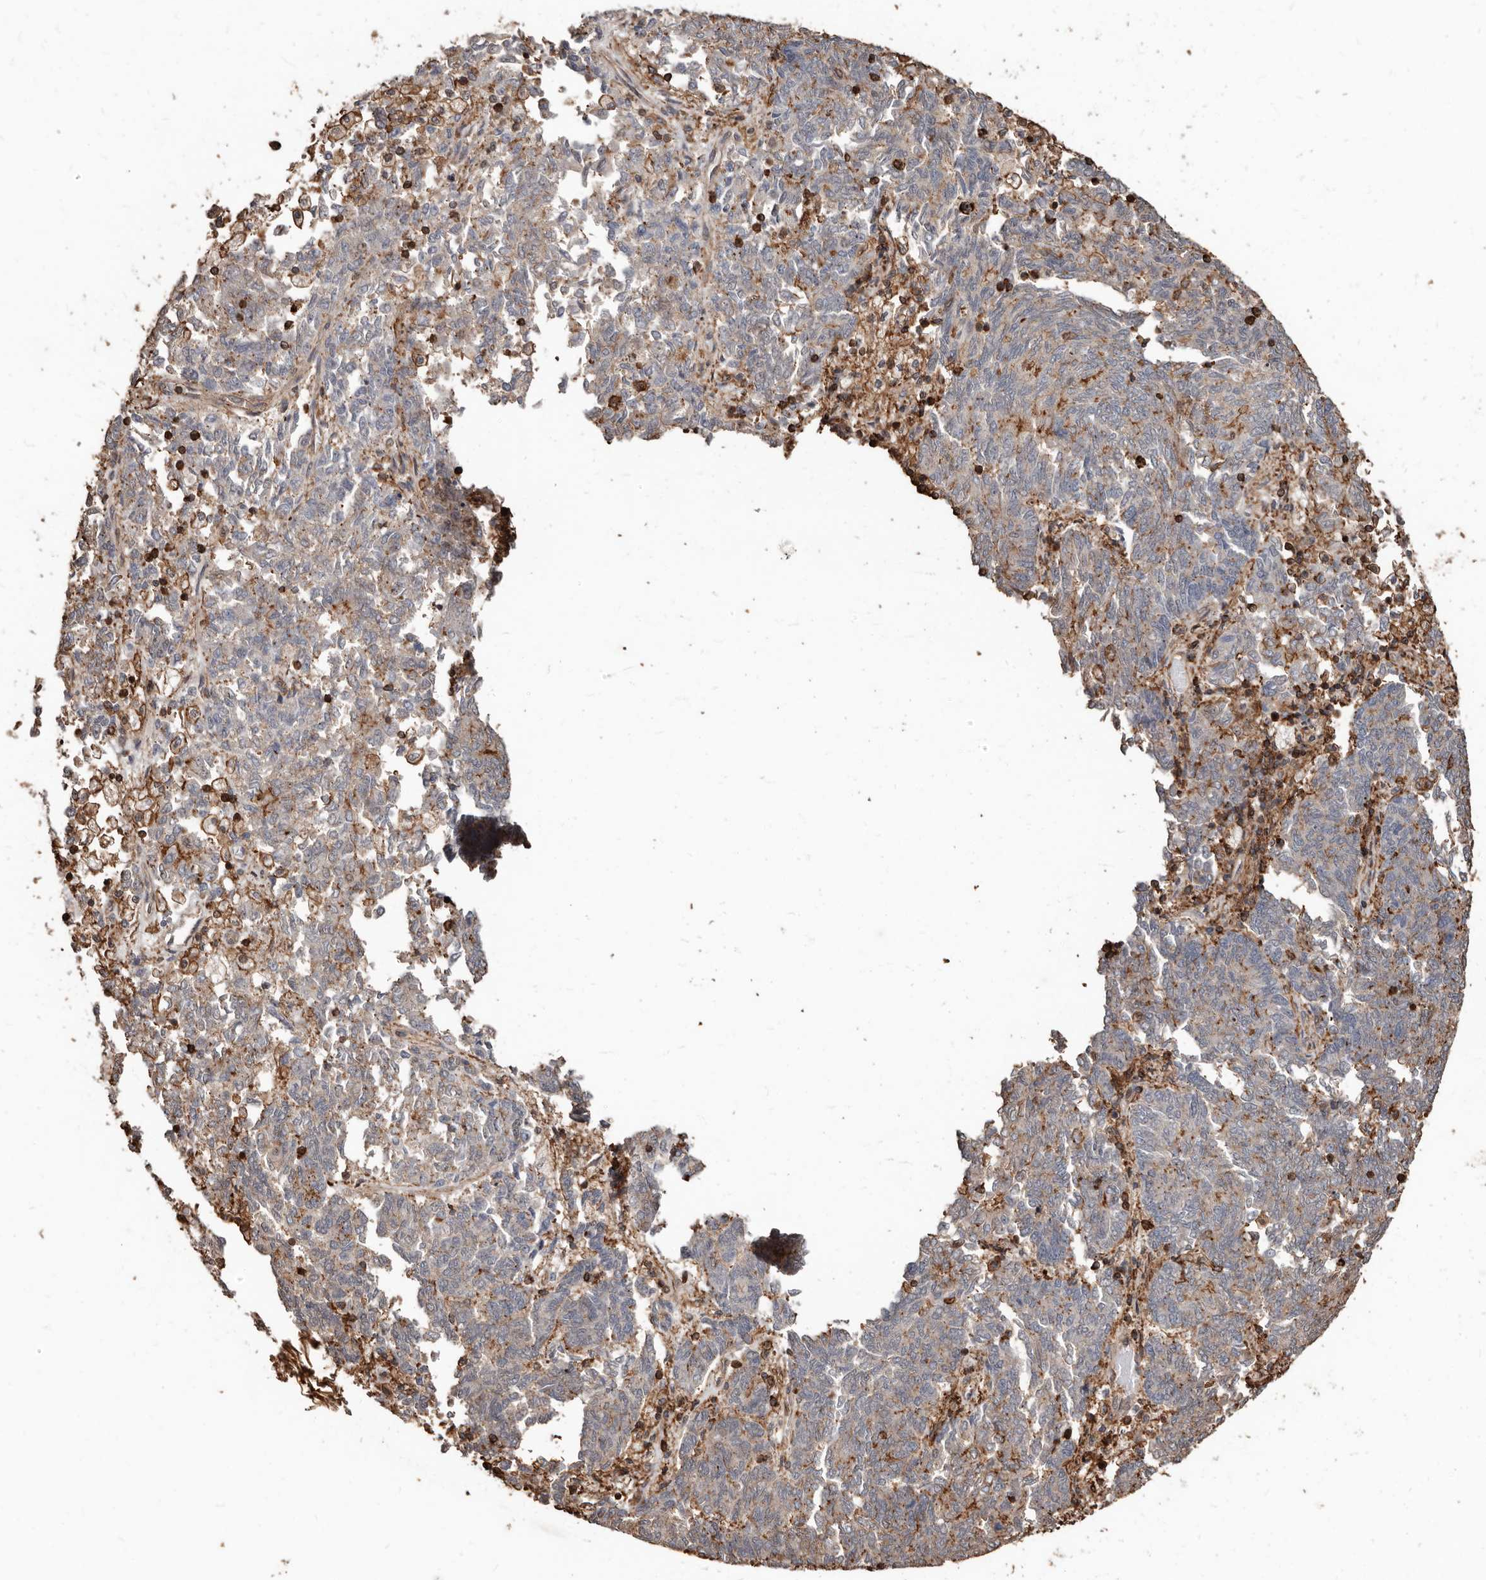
{"staining": {"intensity": "weak", "quantity": "25%-75%", "location": "cytoplasmic/membranous"}, "tissue": "endometrial cancer", "cell_type": "Tumor cells", "image_type": "cancer", "snomed": [{"axis": "morphology", "description": "Adenocarcinoma, NOS"}, {"axis": "topography", "description": "Endometrium"}], "caption": "Immunohistochemical staining of endometrial cancer (adenocarcinoma) demonstrates low levels of weak cytoplasmic/membranous staining in approximately 25%-75% of tumor cells.", "gene": "GSK3A", "patient": {"sex": "female", "age": 80}}